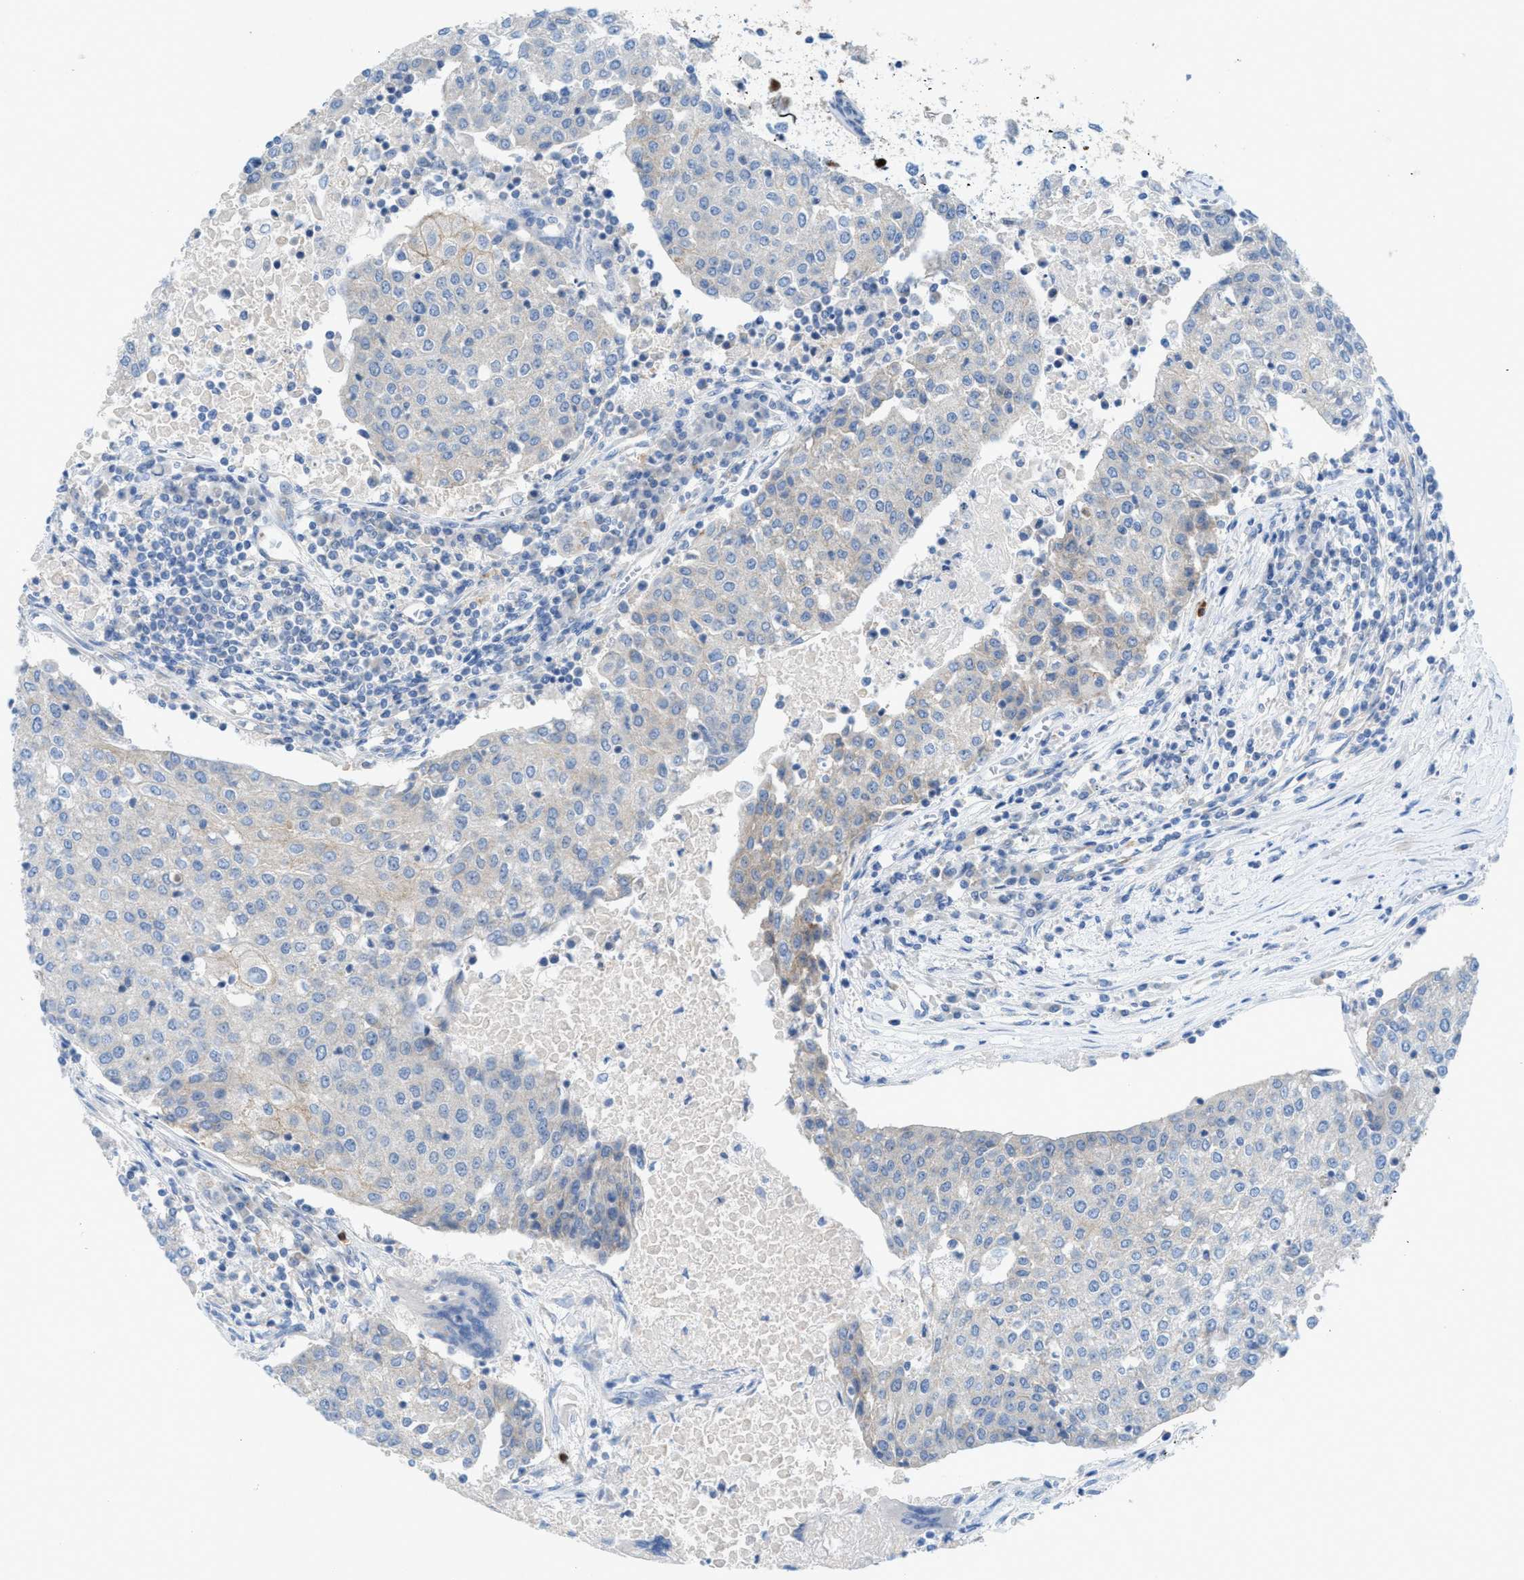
{"staining": {"intensity": "negative", "quantity": "none", "location": "none"}, "tissue": "urothelial cancer", "cell_type": "Tumor cells", "image_type": "cancer", "snomed": [{"axis": "morphology", "description": "Urothelial carcinoma, High grade"}, {"axis": "topography", "description": "Urinary bladder"}], "caption": "The histopathology image reveals no significant staining in tumor cells of high-grade urothelial carcinoma.", "gene": "CMTM1", "patient": {"sex": "female", "age": 85}}